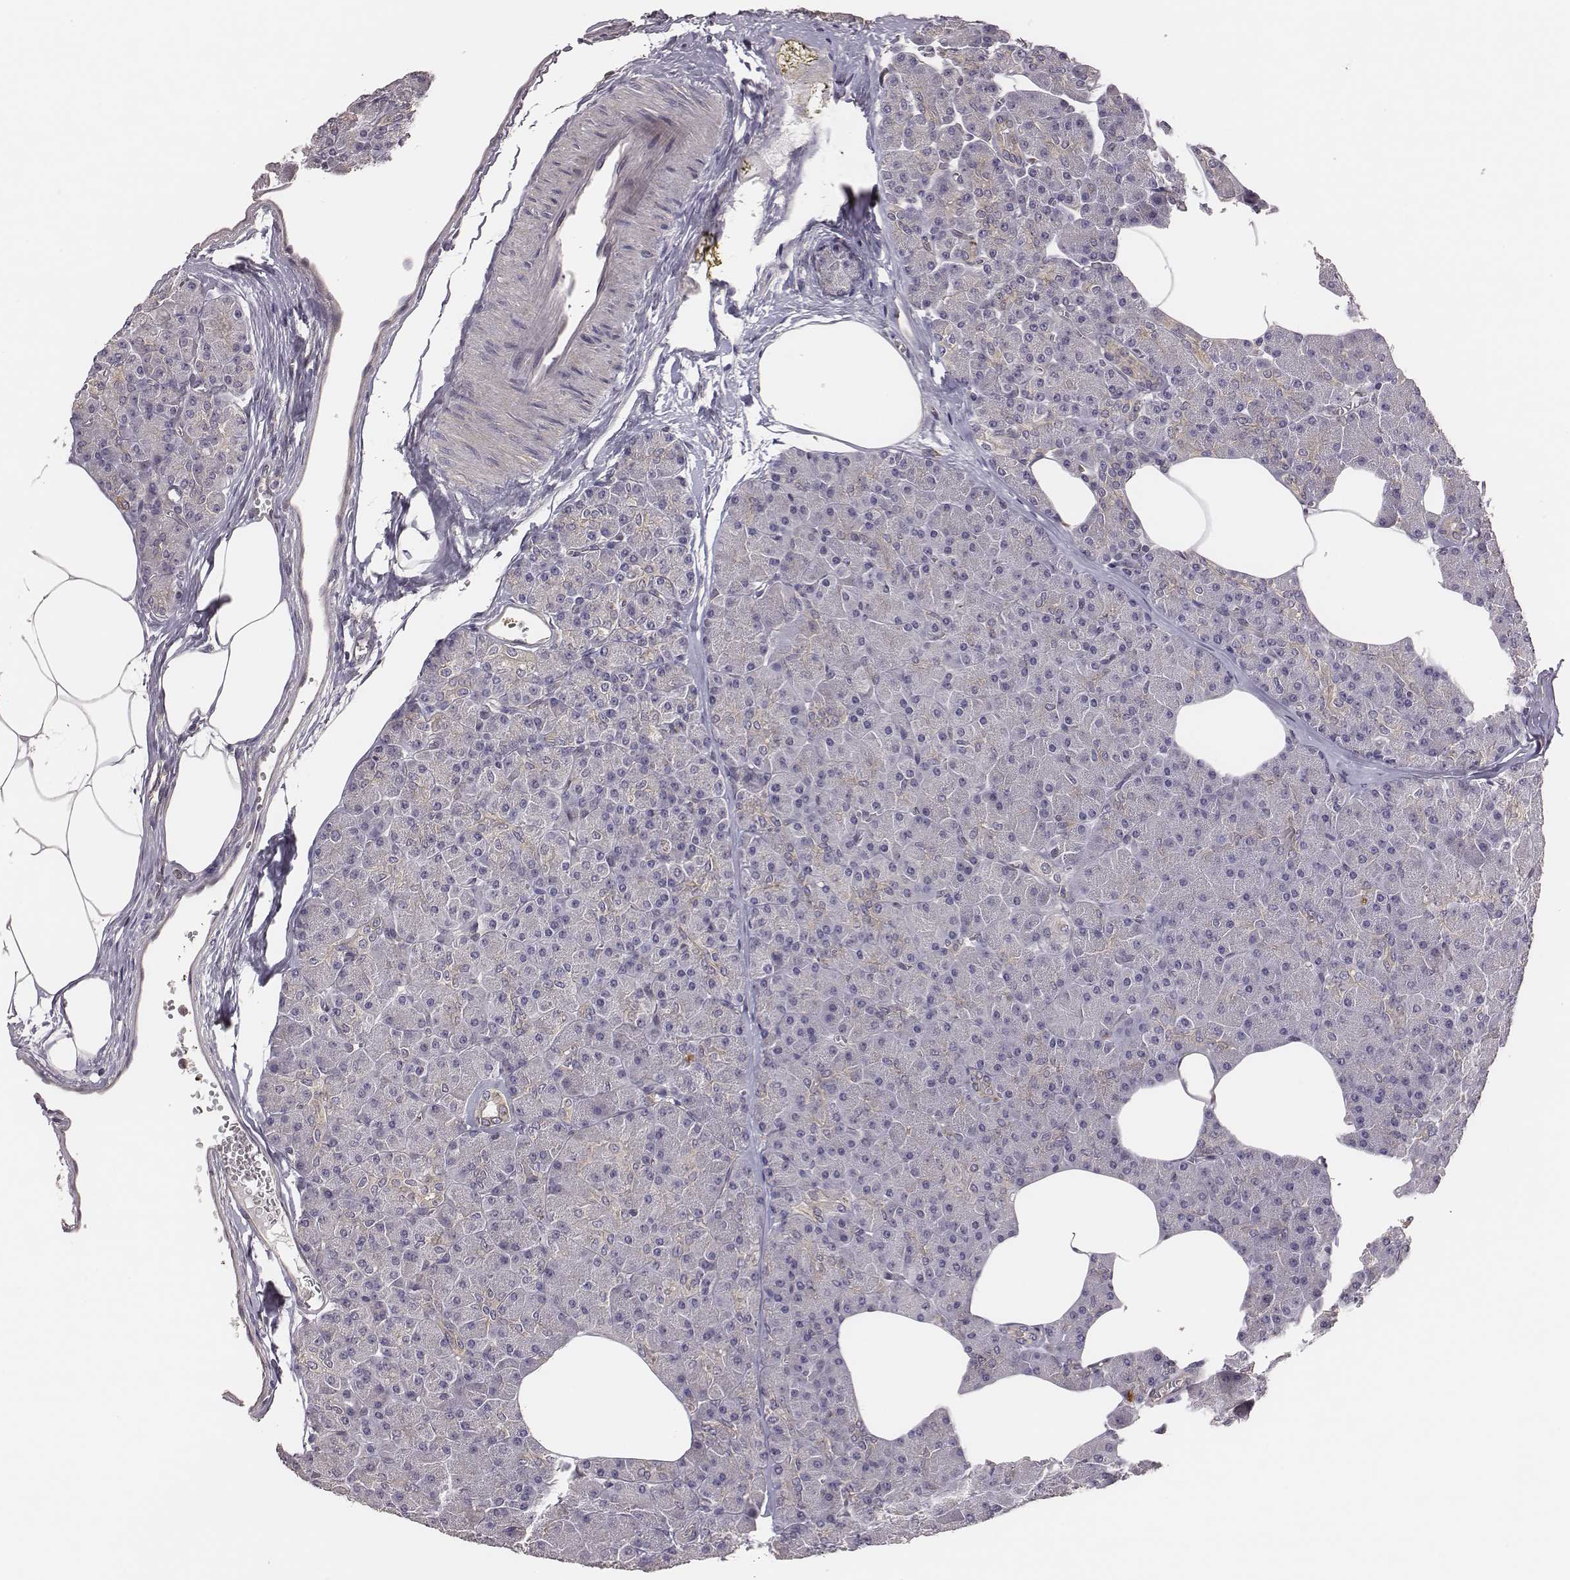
{"staining": {"intensity": "negative", "quantity": "none", "location": "none"}, "tissue": "pancreas", "cell_type": "Exocrine glandular cells", "image_type": "normal", "snomed": [{"axis": "morphology", "description": "Normal tissue, NOS"}, {"axis": "topography", "description": "Pancreas"}], "caption": "DAB (3,3'-diaminobenzidine) immunohistochemical staining of benign human pancreas displays no significant staining in exocrine glandular cells. Brightfield microscopy of immunohistochemistry (IHC) stained with DAB (brown) and hematoxylin (blue), captured at high magnification.", "gene": "SCARF1", "patient": {"sex": "female", "age": 45}}